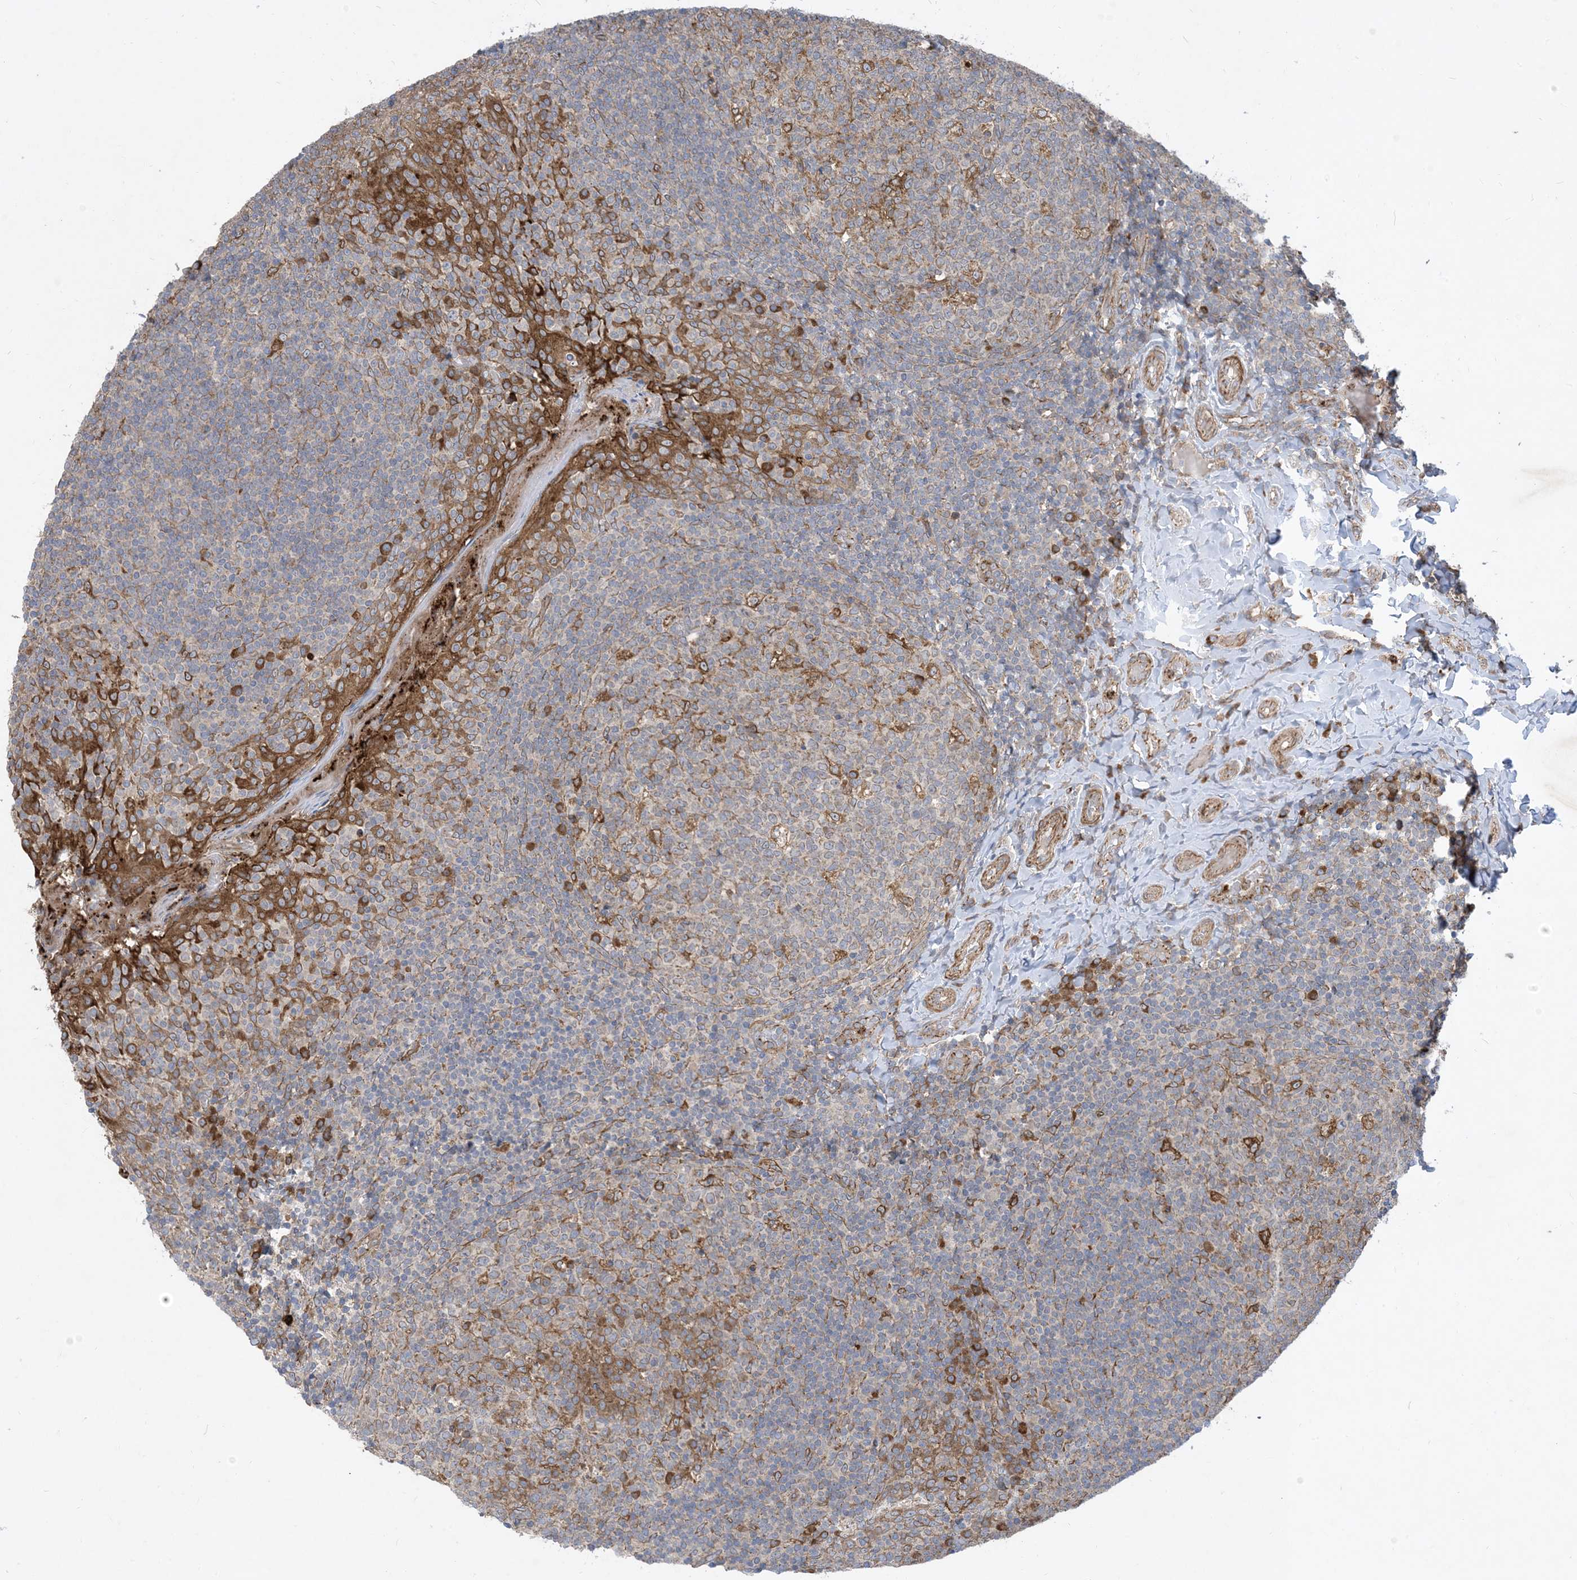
{"staining": {"intensity": "moderate", "quantity": "<25%", "location": "cytoplasmic/membranous"}, "tissue": "tonsil", "cell_type": "Germinal center cells", "image_type": "normal", "snomed": [{"axis": "morphology", "description": "Normal tissue, NOS"}, {"axis": "topography", "description": "Tonsil"}], "caption": "This histopathology image demonstrates IHC staining of unremarkable human tonsil, with low moderate cytoplasmic/membranous staining in approximately <25% of germinal center cells.", "gene": "OTOP1", "patient": {"sex": "female", "age": 19}}